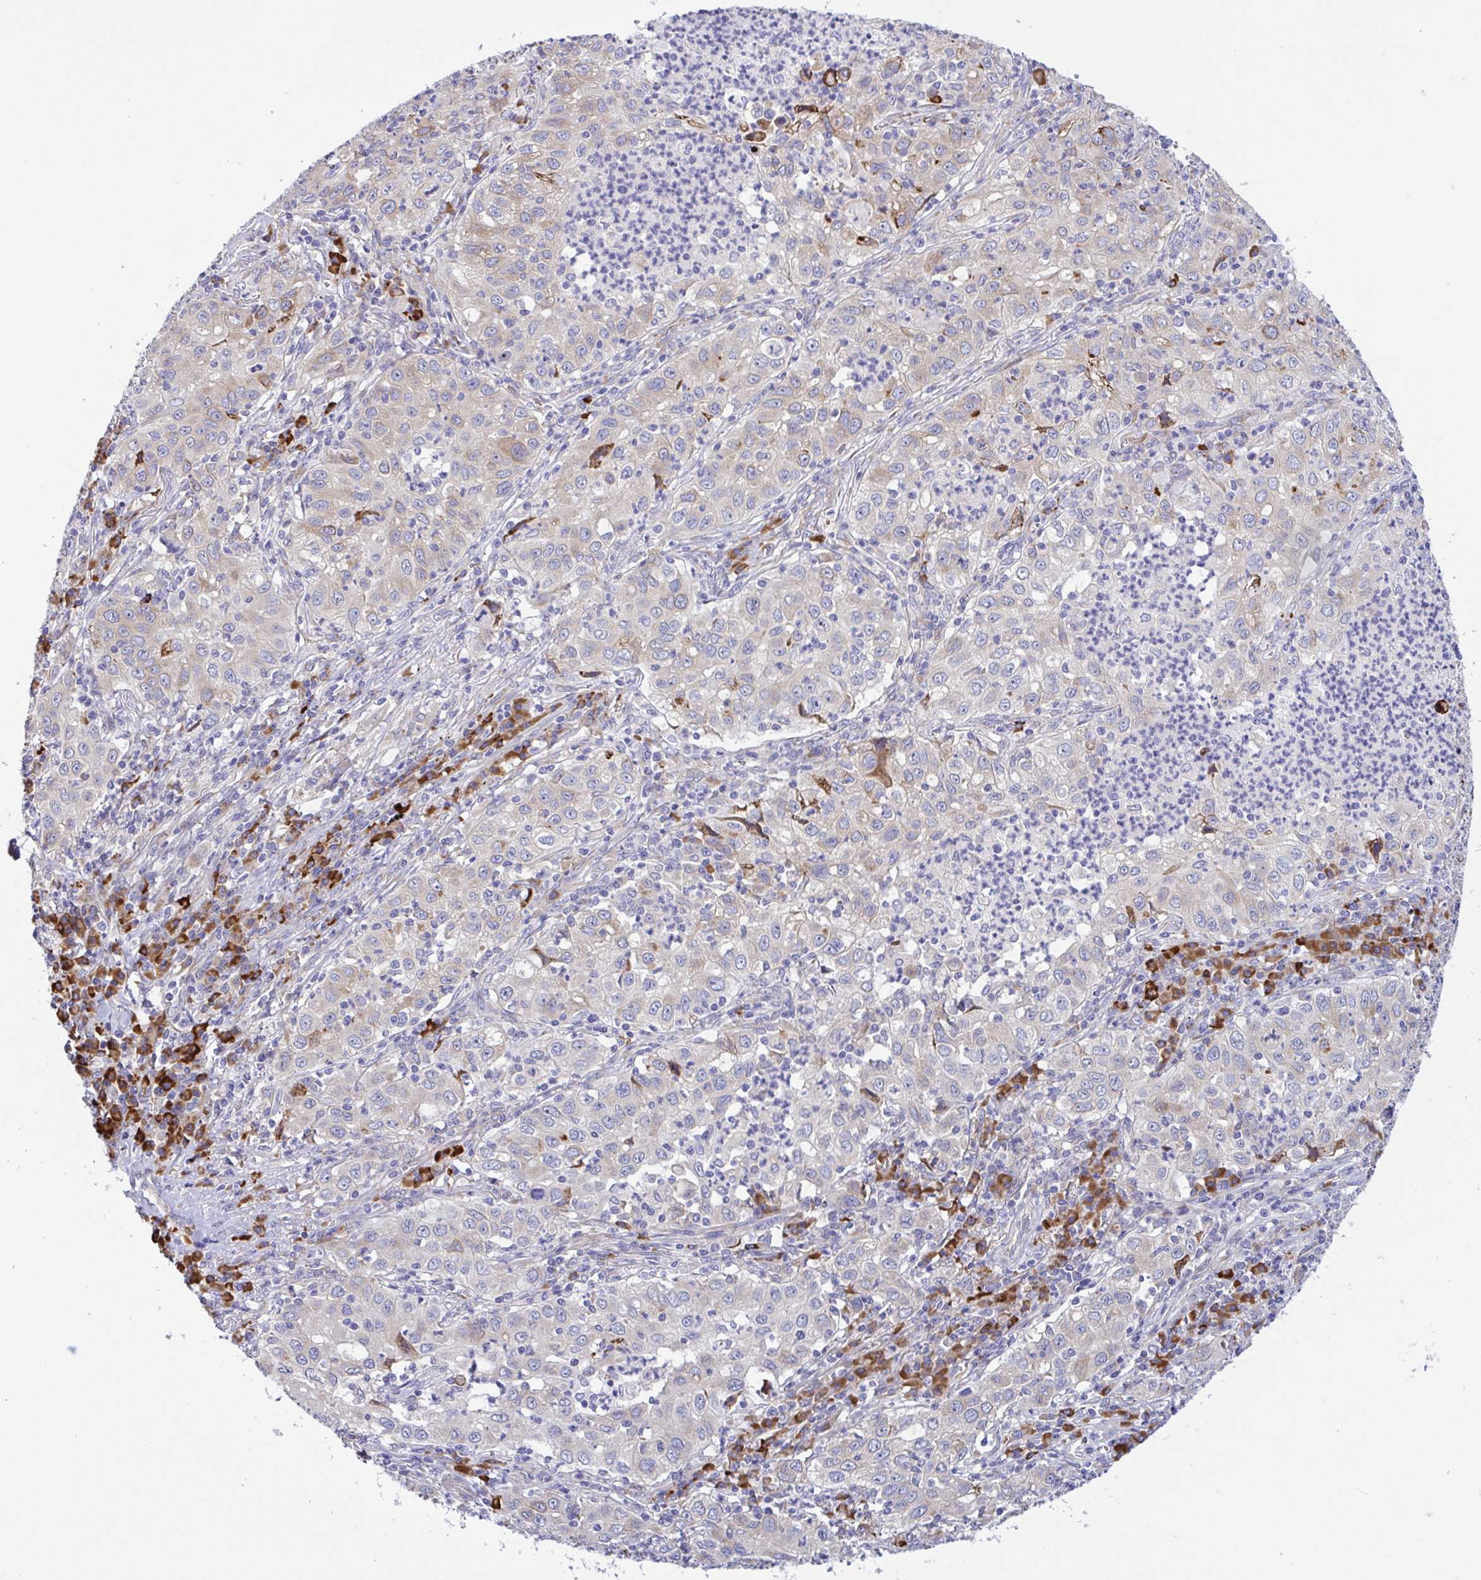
{"staining": {"intensity": "weak", "quantity": "<25%", "location": "cytoplasmic/membranous"}, "tissue": "lung cancer", "cell_type": "Tumor cells", "image_type": "cancer", "snomed": [{"axis": "morphology", "description": "Squamous cell carcinoma, NOS"}, {"axis": "topography", "description": "Lung"}], "caption": "Immunohistochemical staining of lung squamous cell carcinoma demonstrates no significant expression in tumor cells. The staining was performed using DAB (3,3'-diaminobenzidine) to visualize the protein expression in brown, while the nuclei were stained in blue with hematoxylin (Magnification: 20x).", "gene": "DSC3", "patient": {"sex": "male", "age": 71}}